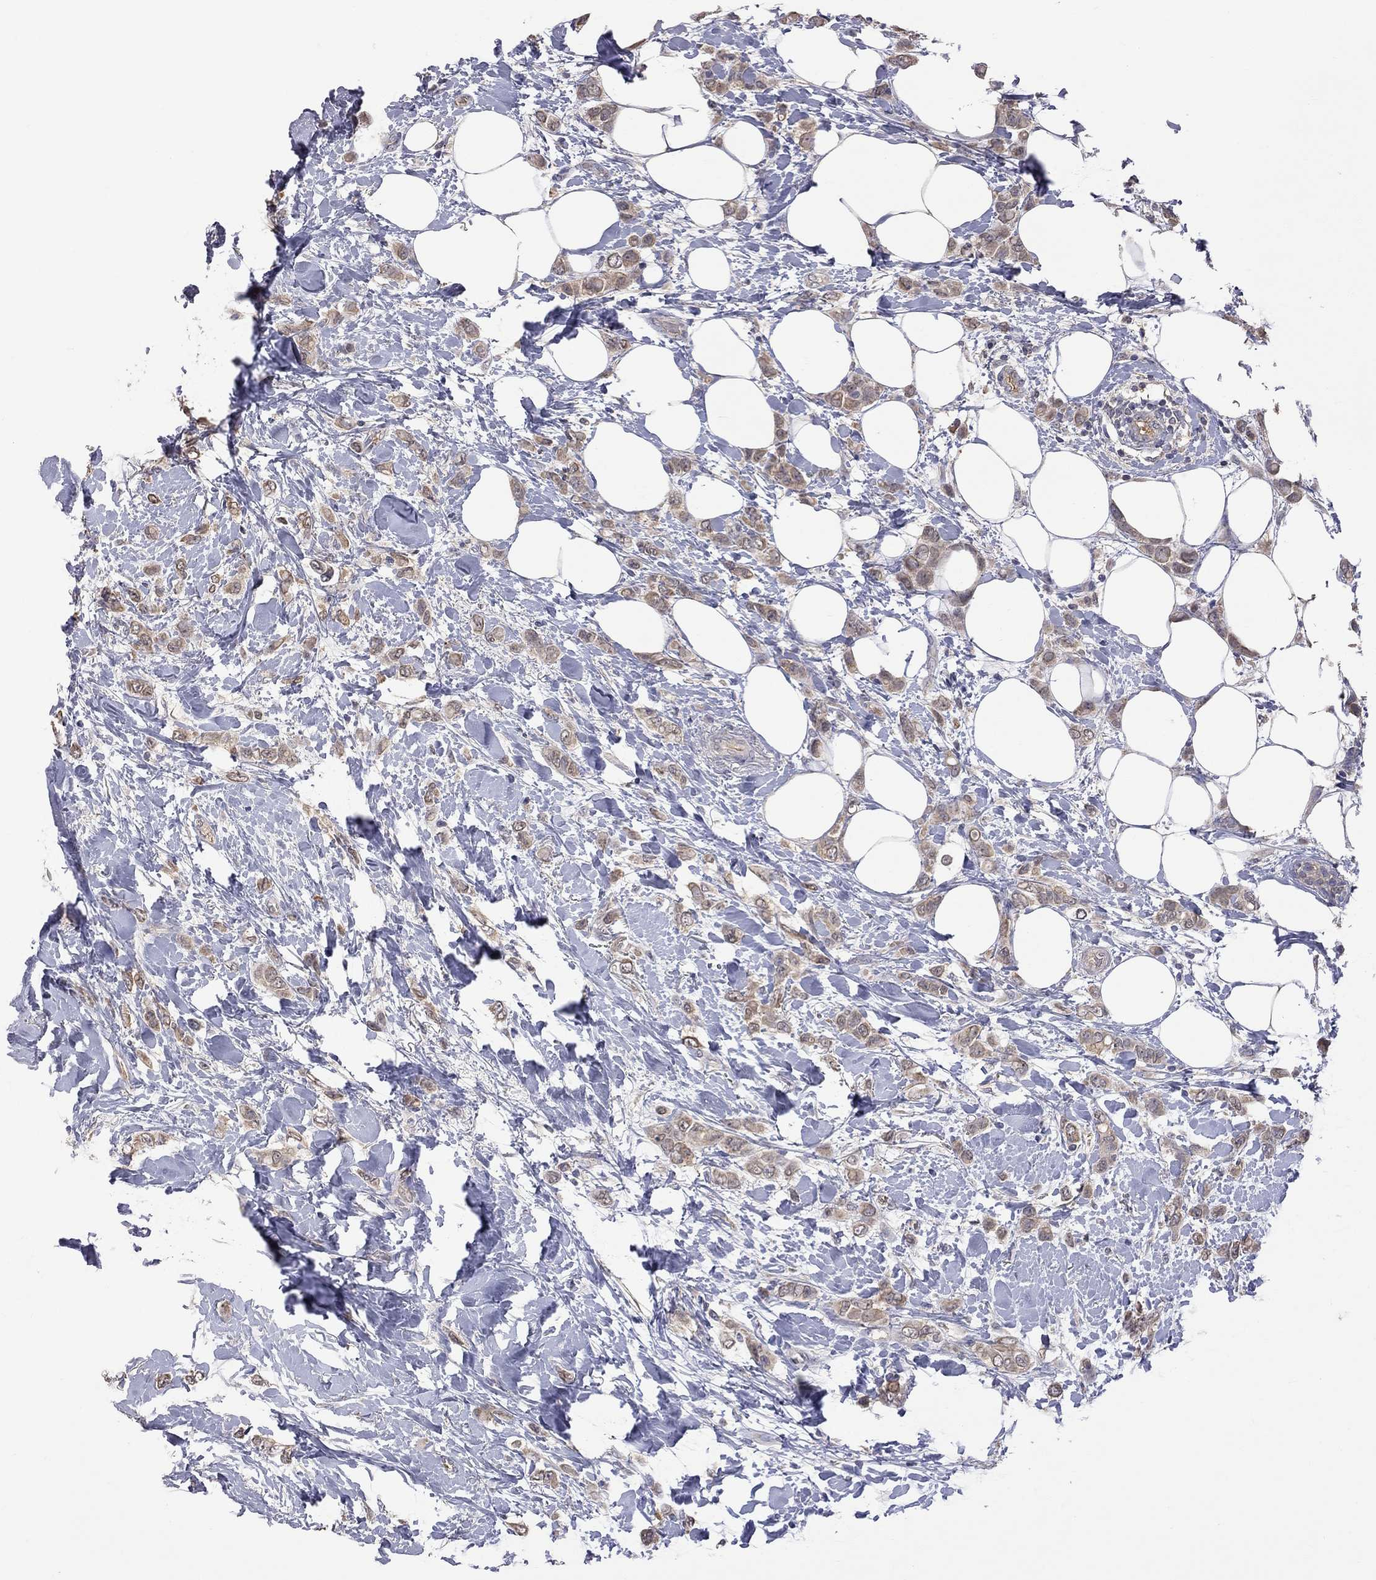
{"staining": {"intensity": "moderate", "quantity": ">75%", "location": "cytoplasmic/membranous"}, "tissue": "breast cancer", "cell_type": "Tumor cells", "image_type": "cancer", "snomed": [{"axis": "morphology", "description": "Lobular carcinoma"}, {"axis": "topography", "description": "Breast"}], "caption": "Moderate cytoplasmic/membranous staining is appreciated in about >75% of tumor cells in lobular carcinoma (breast).", "gene": "HTR6", "patient": {"sex": "female", "age": 66}}